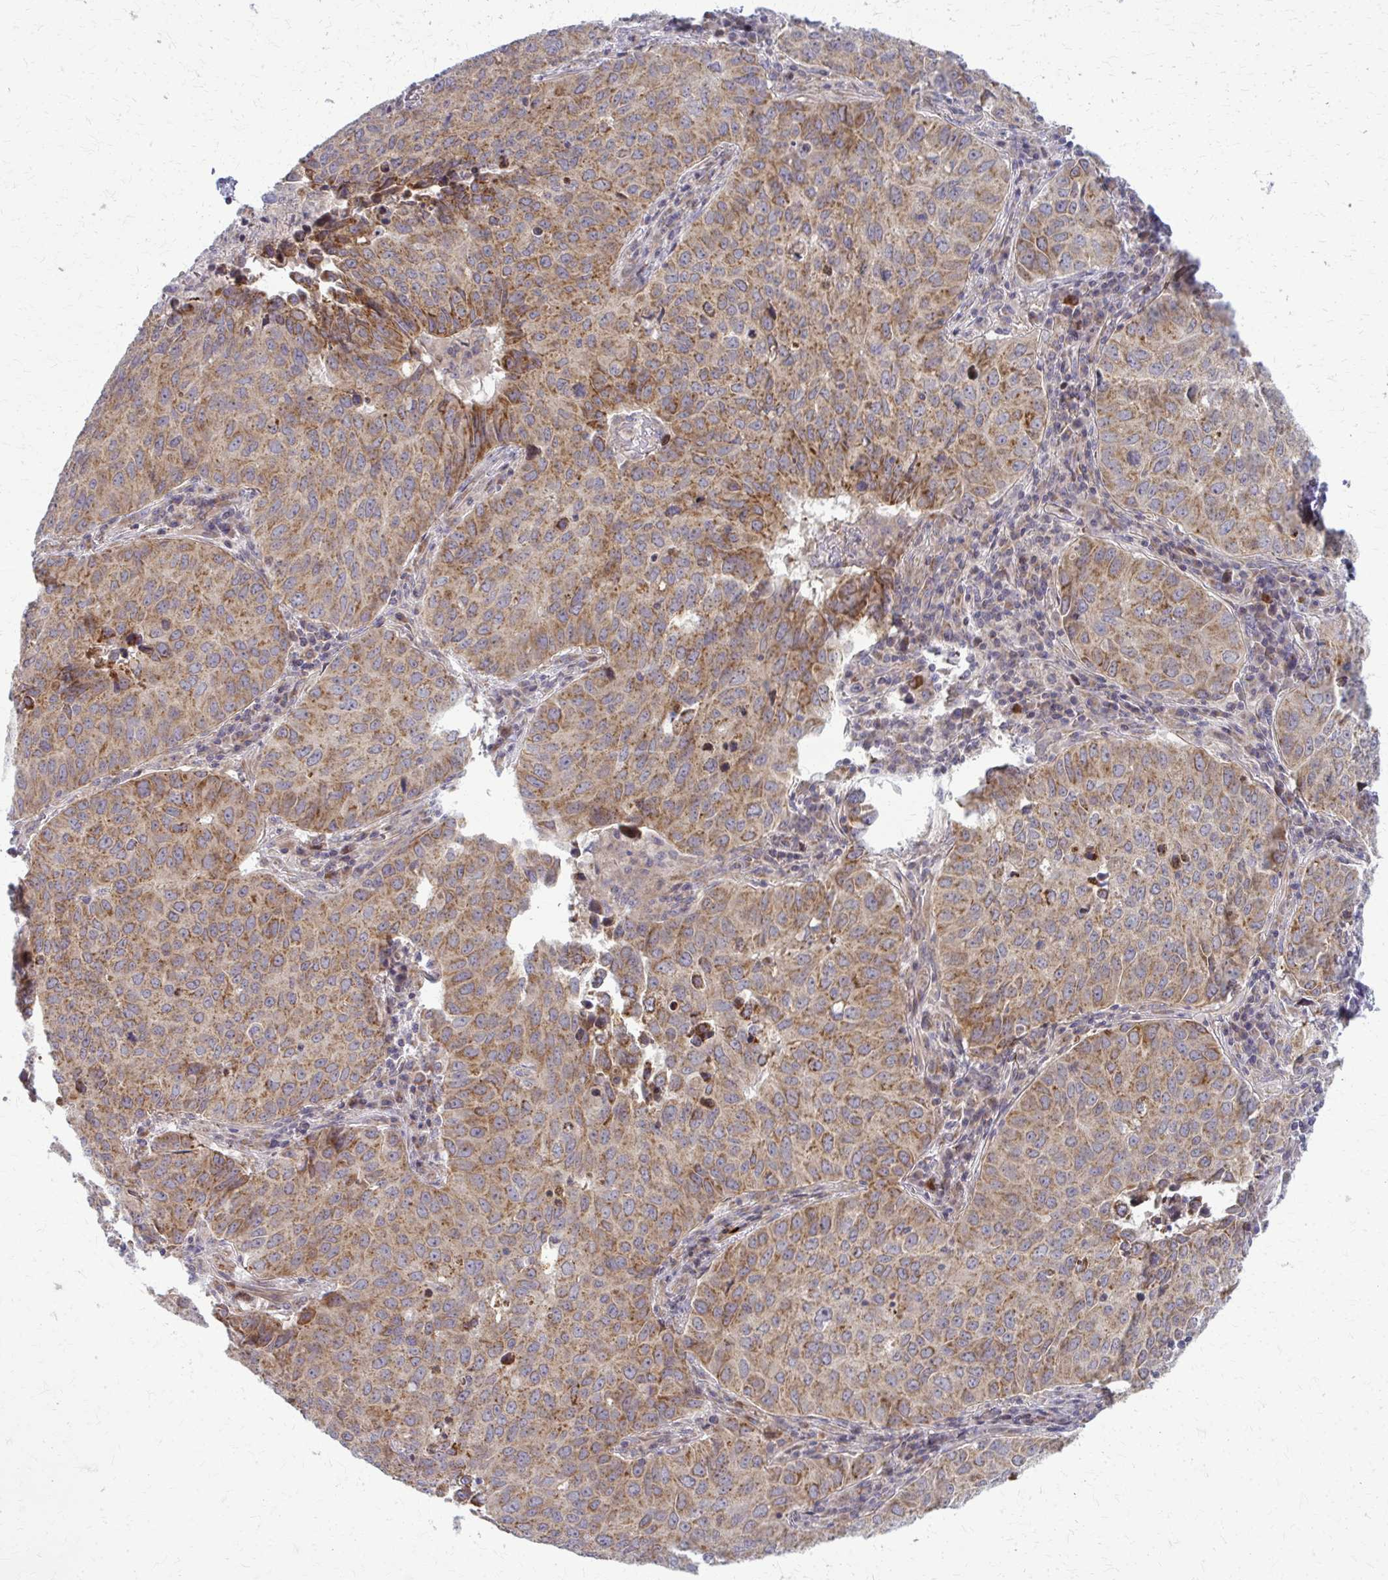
{"staining": {"intensity": "moderate", "quantity": ">75%", "location": "cytoplasmic/membranous"}, "tissue": "lung cancer", "cell_type": "Tumor cells", "image_type": "cancer", "snomed": [{"axis": "morphology", "description": "Adenocarcinoma, NOS"}, {"axis": "topography", "description": "Lung"}], "caption": "Human adenocarcinoma (lung) stained for a protein (brown) shows moderate cytoplasmic/membranous positive positivity in approximately >75% of tumor cells.", "gene": "MCCC1", "patient": {"sex": "female", "age": 50}}